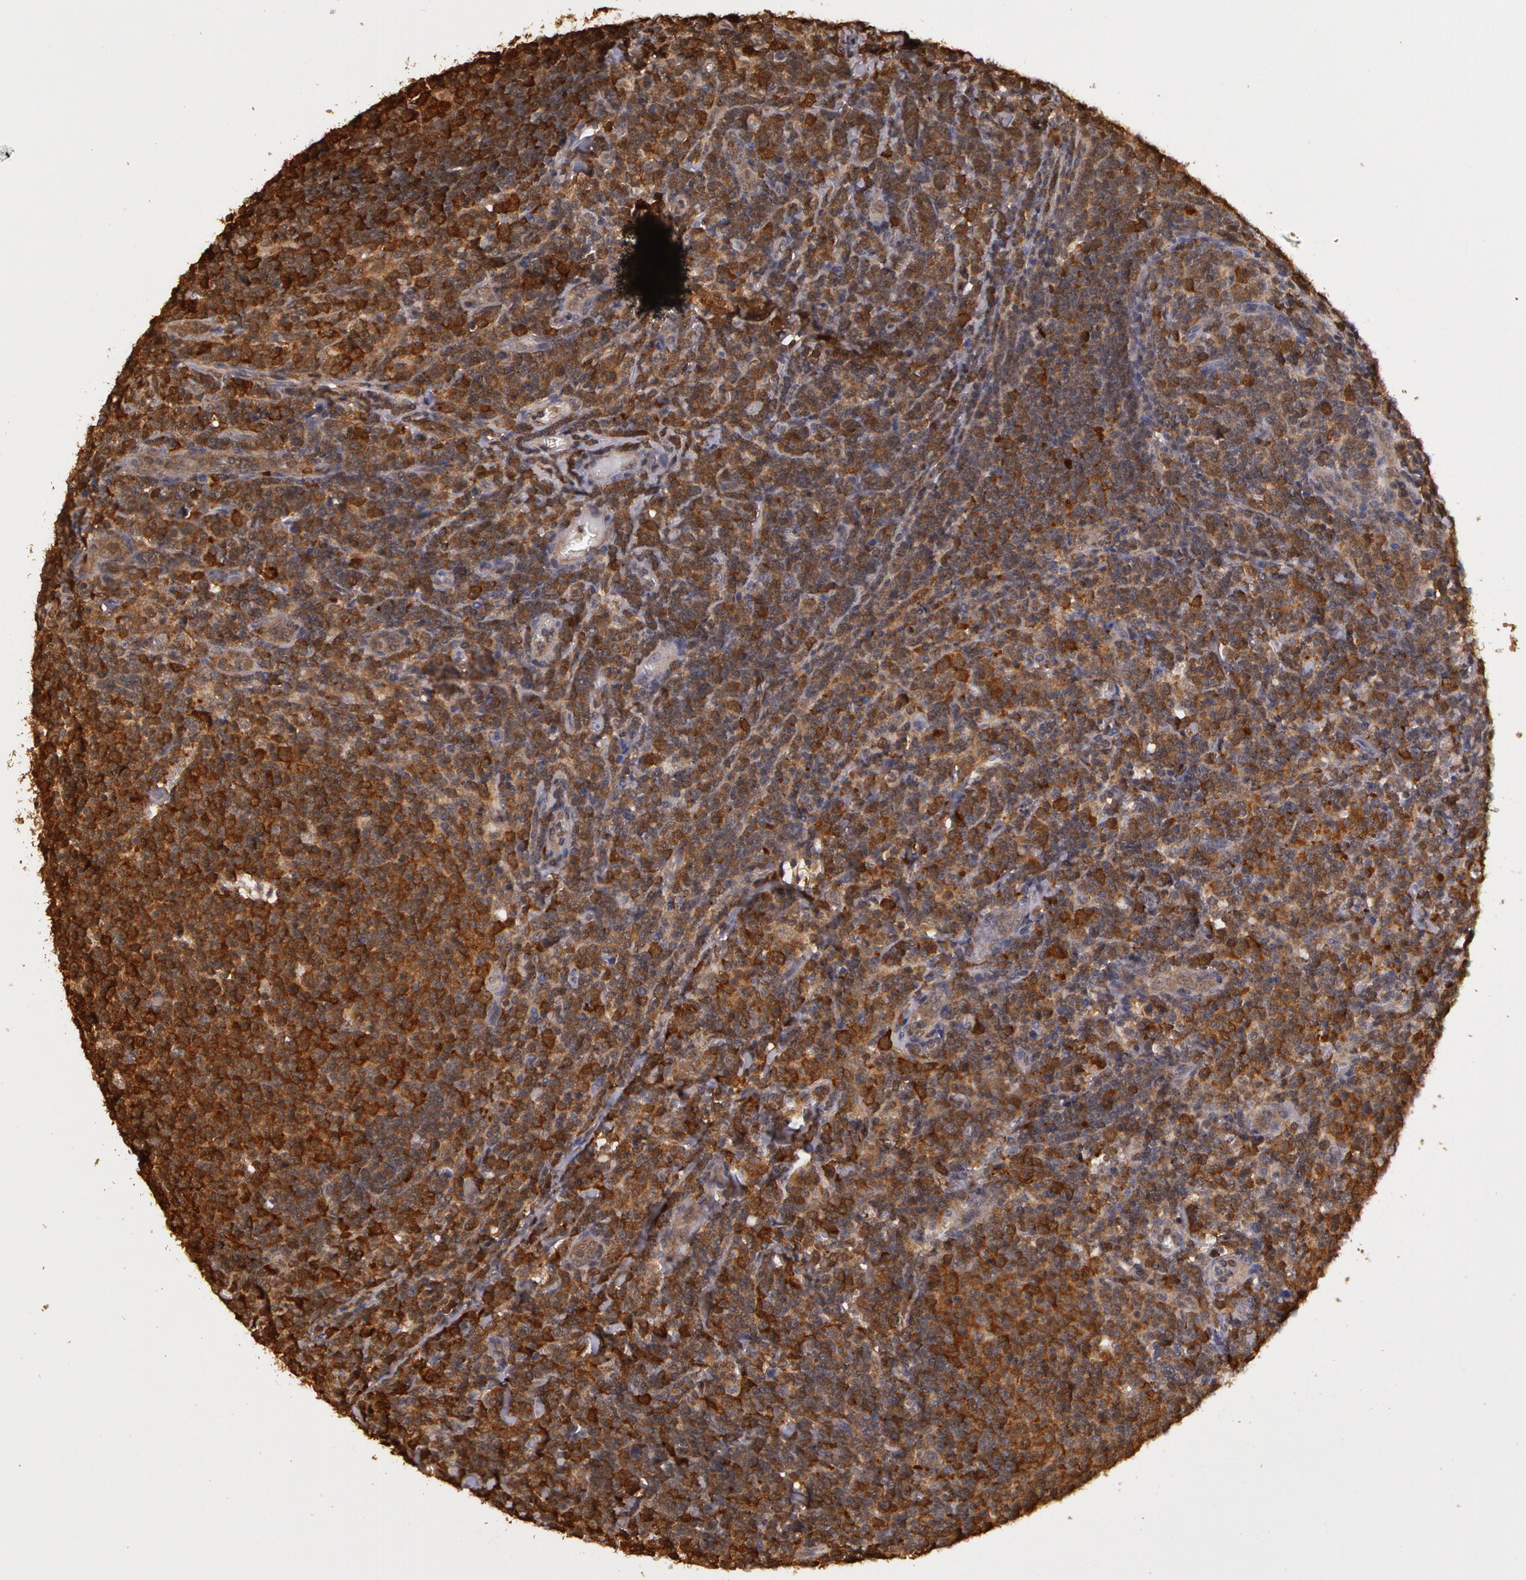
{"staining": {"intensity": "weak", "quantity": ">75%", "location": "cytoplasmic/membranous"}, "tissue": "lymphoma", "cell_type": "Tumor cells", "image_type": "cancer", "snomed": [{"axis": "morphology", "description": "Malignant lymphoma, non-Hodgkin's type, Low grade"}, {"axis": "topography", "description": "Lymph node"}], "caption": "IHC image of neoplastic tissue: human low-grade malignant lymphoma, non-Hodgkin's type stained using immunohistochemistry (IHC) shows low levels of weak protein expression localized specifically in the cytoplasmic/membranous of tumor cells, appearing as a cytoplasmic/membranous brown color.", "gene": "AHSA1", "patient": {"sex": "male", "age": 74}}